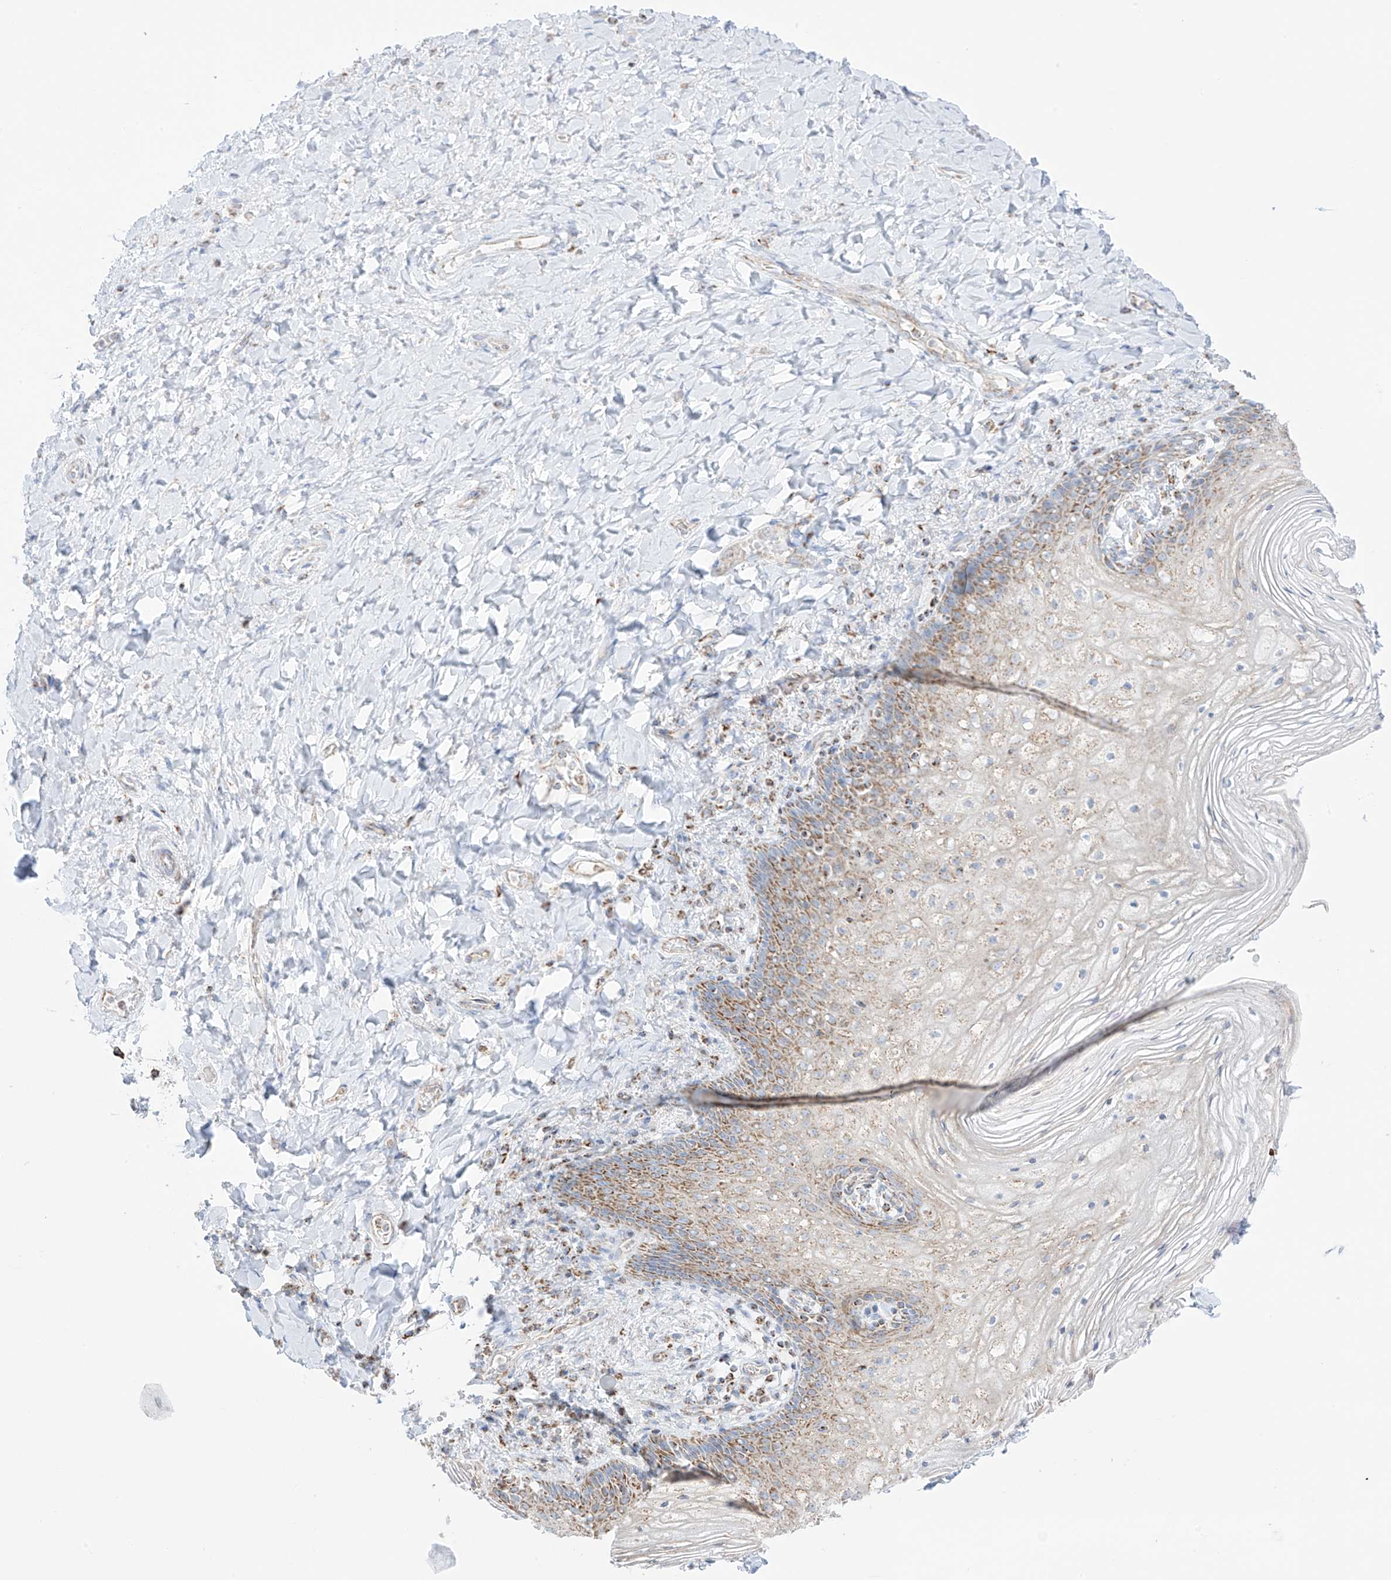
{"staining": {"intensity": "moderate", "quantity": ">75%", "location": "cytoplasmic/membranous"}, "tissue": "vagina", "cell_type": "Squamous epithelial cells", "image_type": "normal", "snomed": [{"axis": "morphology", "description": "Normal tissue, NOS"}, {"axis": "topography", "description": "Vagina"}], "caption": "The histopathology image displays a brown stain indicating the presence of a protein in the cytoplasmic/membranous of squamous epithelial cells in vagina.", "gene": "XKR3", "patient": {"sex": "female", "age": 60}}